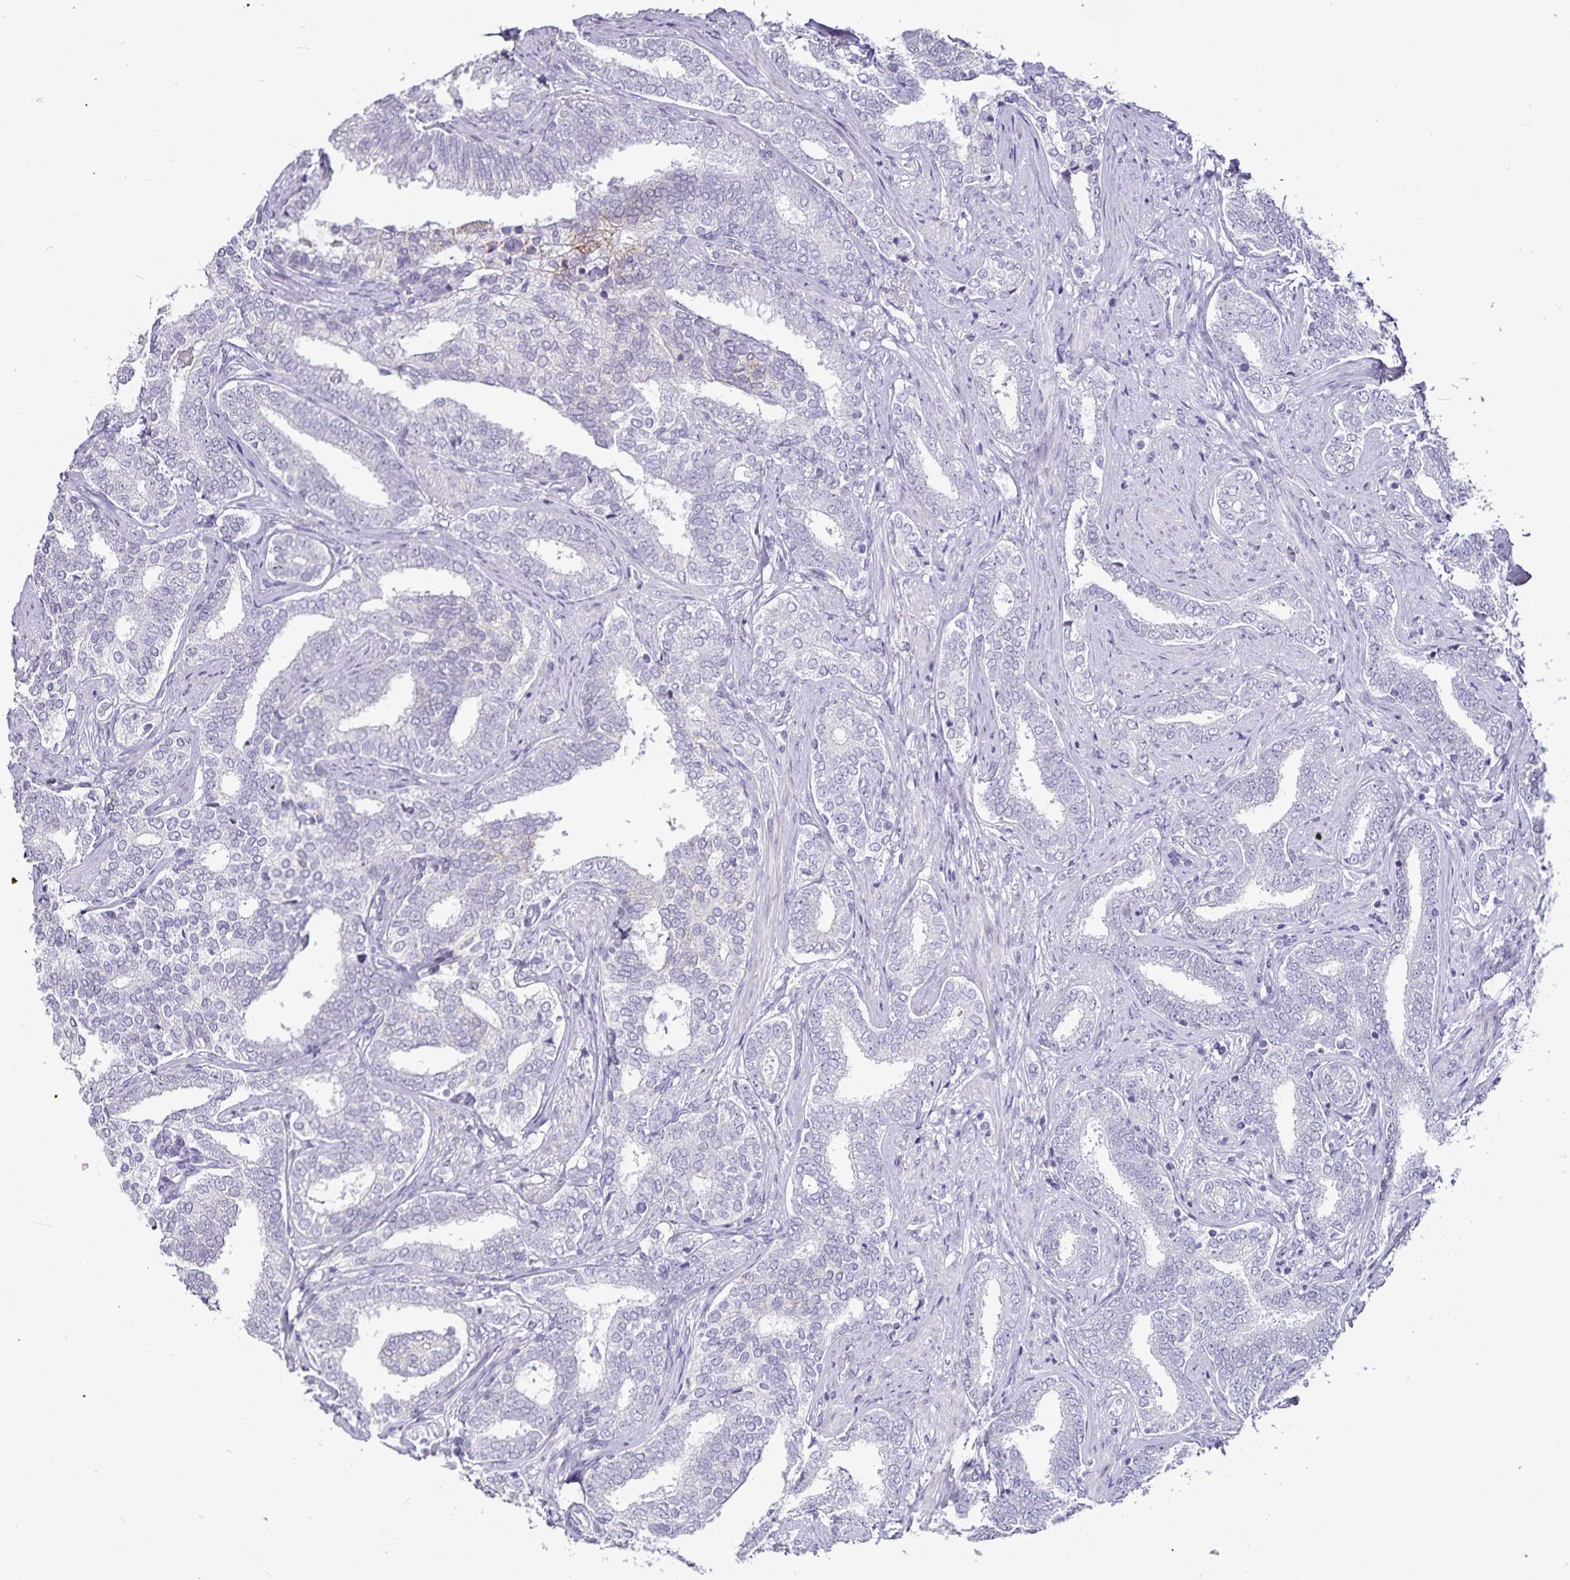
{"staining": {"intensity": "negative", "quantity": "none", "location": "none"}, "tissue": "prostate cancer", "cell_type": "Tumor cells", "image_type": "cancer", "snomed": [{"axis": "morphology", "description": "Adenocarcinoma, High grade"}, {"axis": "topography", "description": "Prostate"}], "caption": "DAB (3,3'-diaminobenzidine) immunohistochemical staining of adenocarcinoma (high-grade) (prostate) demonstrates no significant positivity in tumor cells.", "gene": "CA12", "patient": {"sex": "male", "age": 72}}